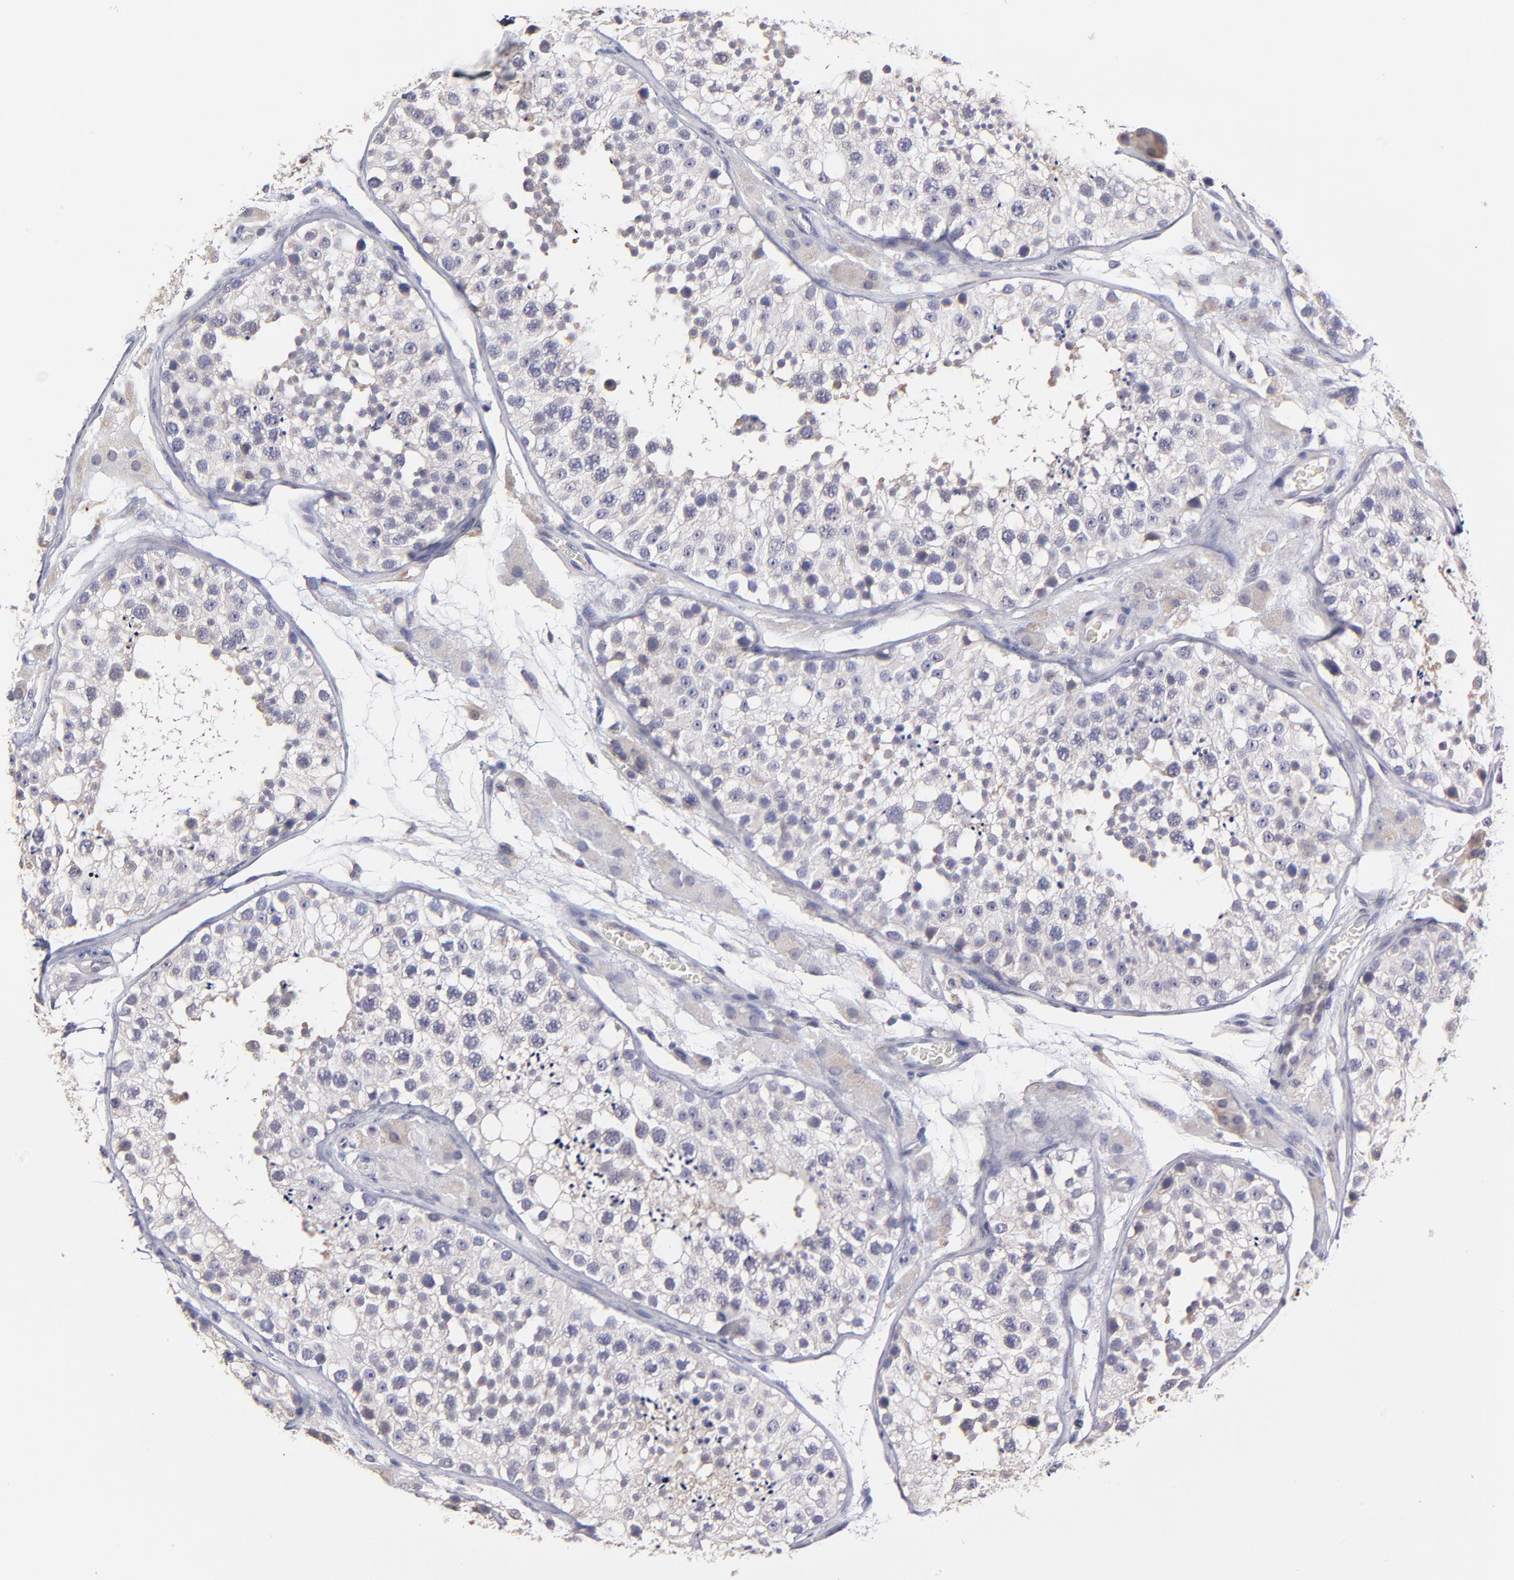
{"staining": {"intensity": "weak", "quantity": "<25%", "location": "cytoplasmic/membranous"}, "tissue": "testis", "cell_type": "Cells in seminiferous ducts", "image_type": "normal", "snomed": [{"axis": "morphology", "description": "Normal tissue, NOS"}, {"axis": "topography", "description": "Testis"}], "caption": "This photomicrograph is of normal testis stained with immunohistochemistry to label a protein in brown with the nuclei are counter-stained blue. There is no staining in cells in seminiferous ducts.", "gene": "BTG2", "patient": {"sex": "male", "age": 26}}